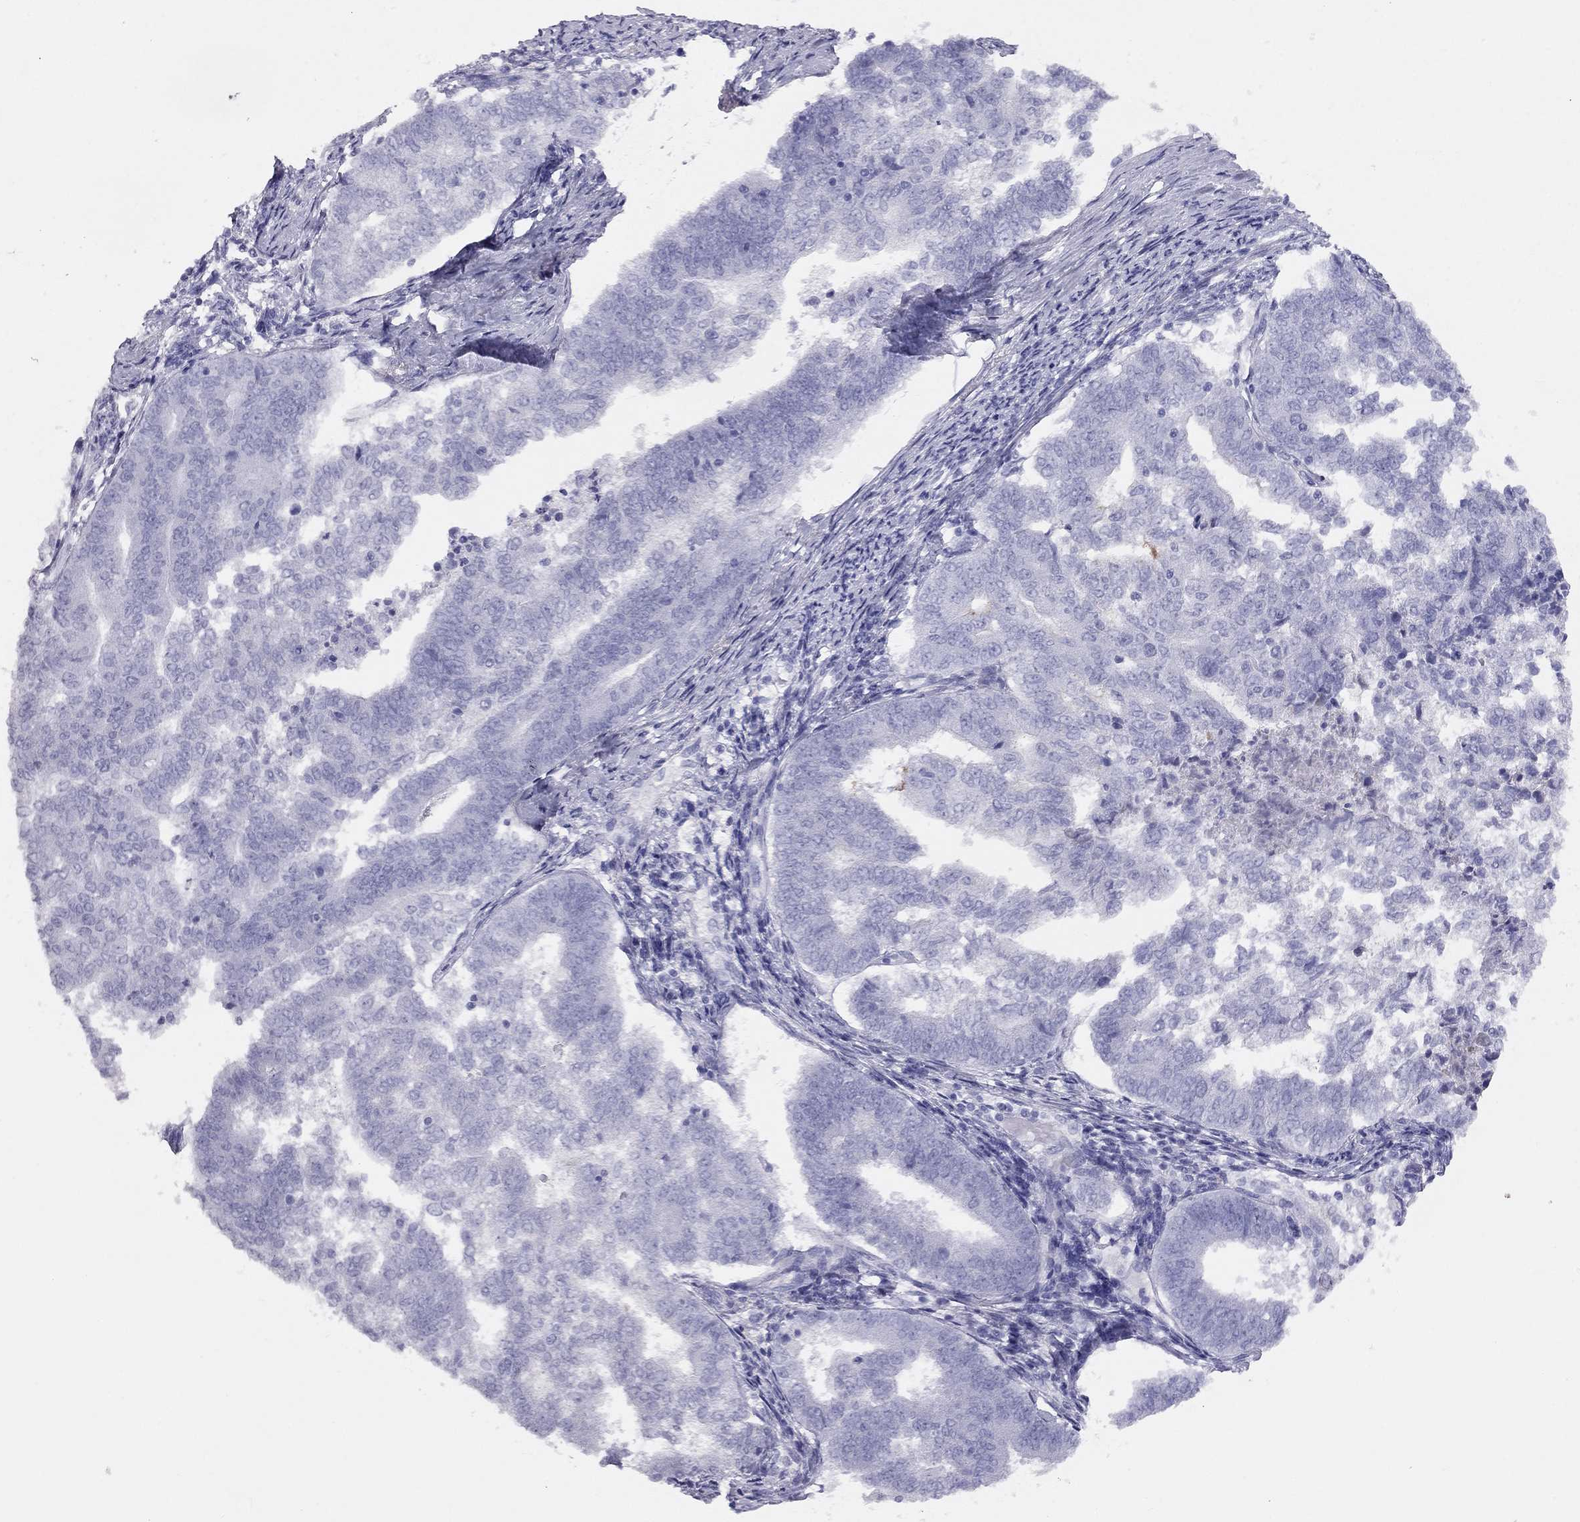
{"staining": {"intensity": "negative", "quantity": "none", "location": "none"}, "tissue": "endometrial cancer", "cell_type": "Tumor cells", "image_type": "cancer", "snomed": [{"axis": "morphology", "description": "Adenocarcinoma, NOS"}, {"axis": "topography", "description": "Endometrium"}], "caption": "Endometrial cancer (adenocarcinoma) was stained to show a protein in brown. There is no significant staining in tumor cells. (Immunohistochemistry, brightfield microscopy, high magnification).", "gene": "KLRG1", "patient": {"sex": "female", "age": 65}}